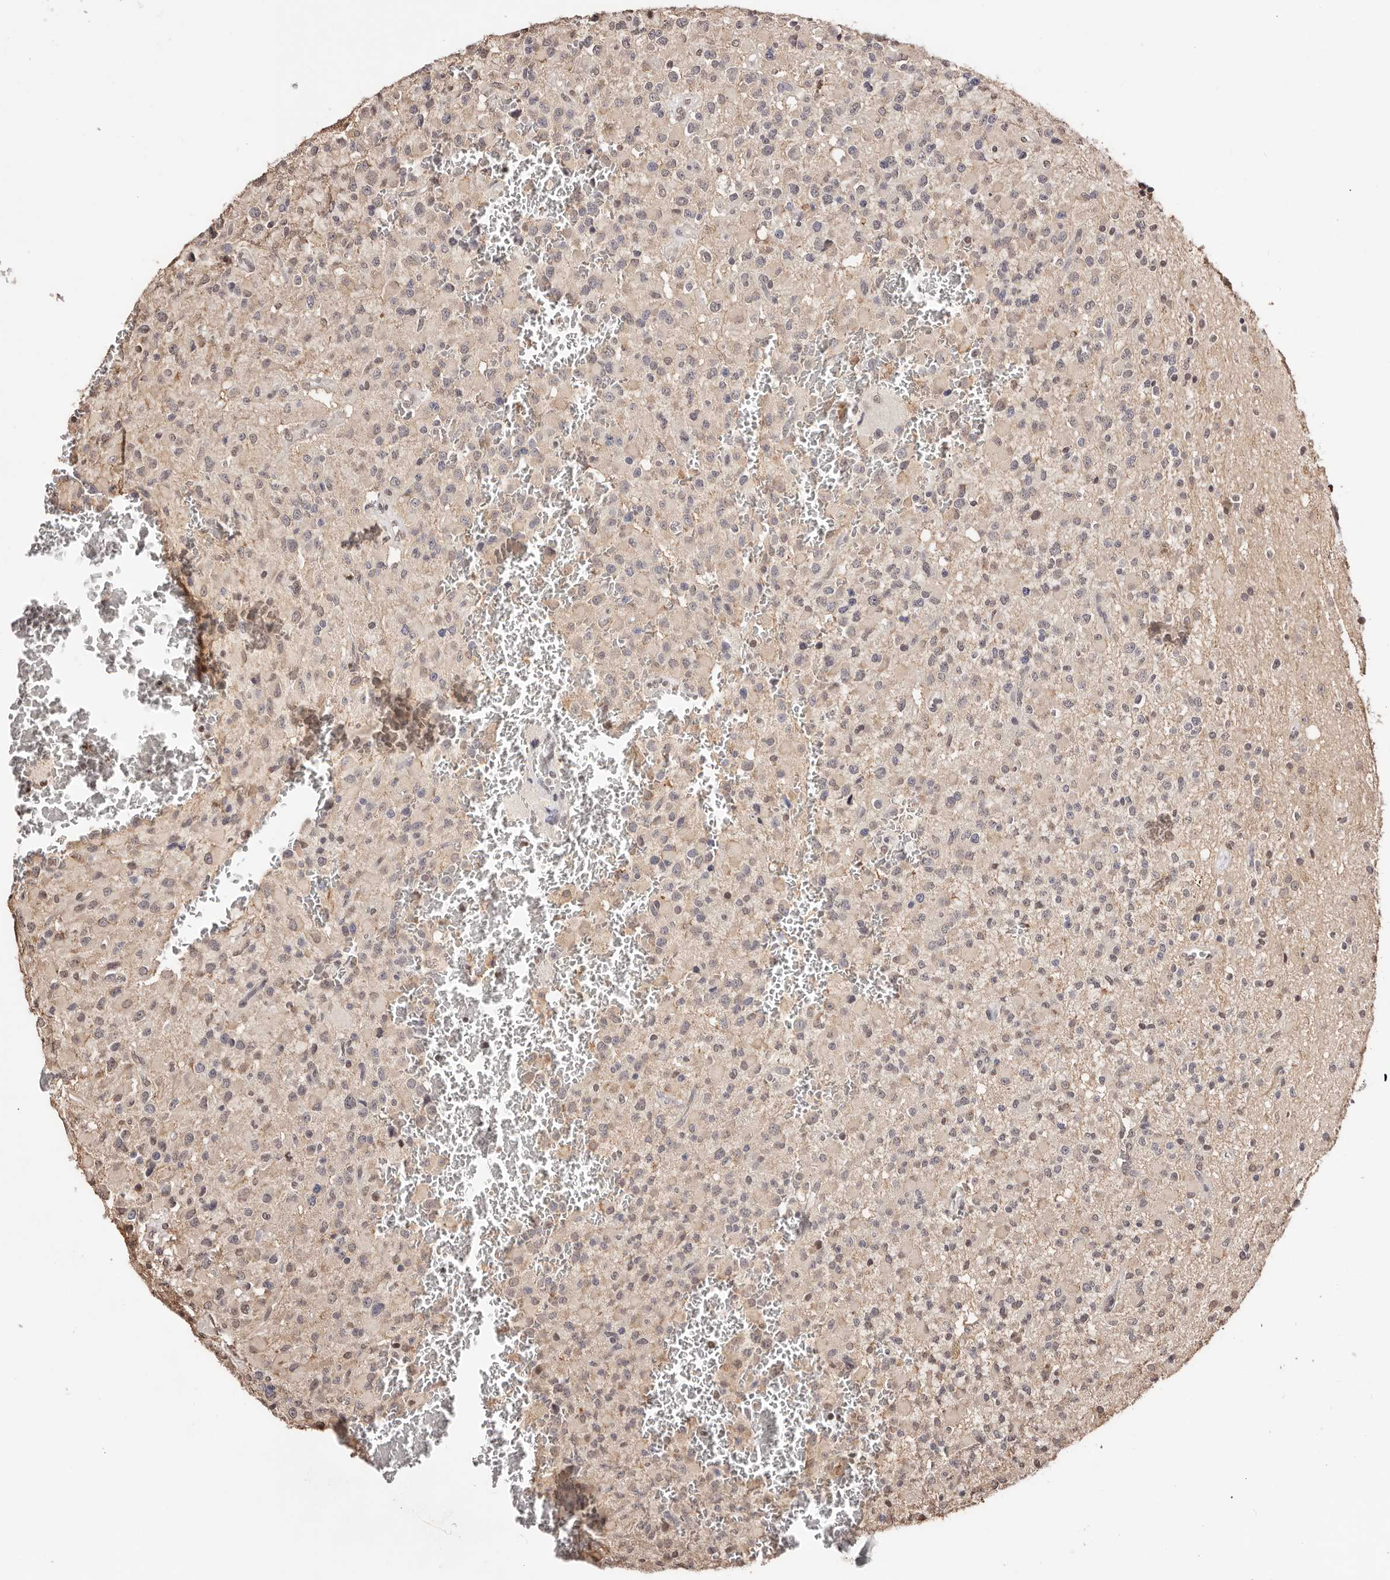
{"staining": {"intensity": "weak", "quantity": "<25%", "location": "nuclear"}, "tissue": "glioma", "cell_type": "Tumor cells", "image_type": "cancer", "snomed": [{"axis": "morphology", "description": "Glioma, malignant, High grade"}, {"axis": "topography", "description": "Brain"}], "caption": "Immunohistochemical staining of glioma reveals no significant expression in tumor cells.", "gene": "BICRAL", "patient": {"sex": "male", "age": 34}}